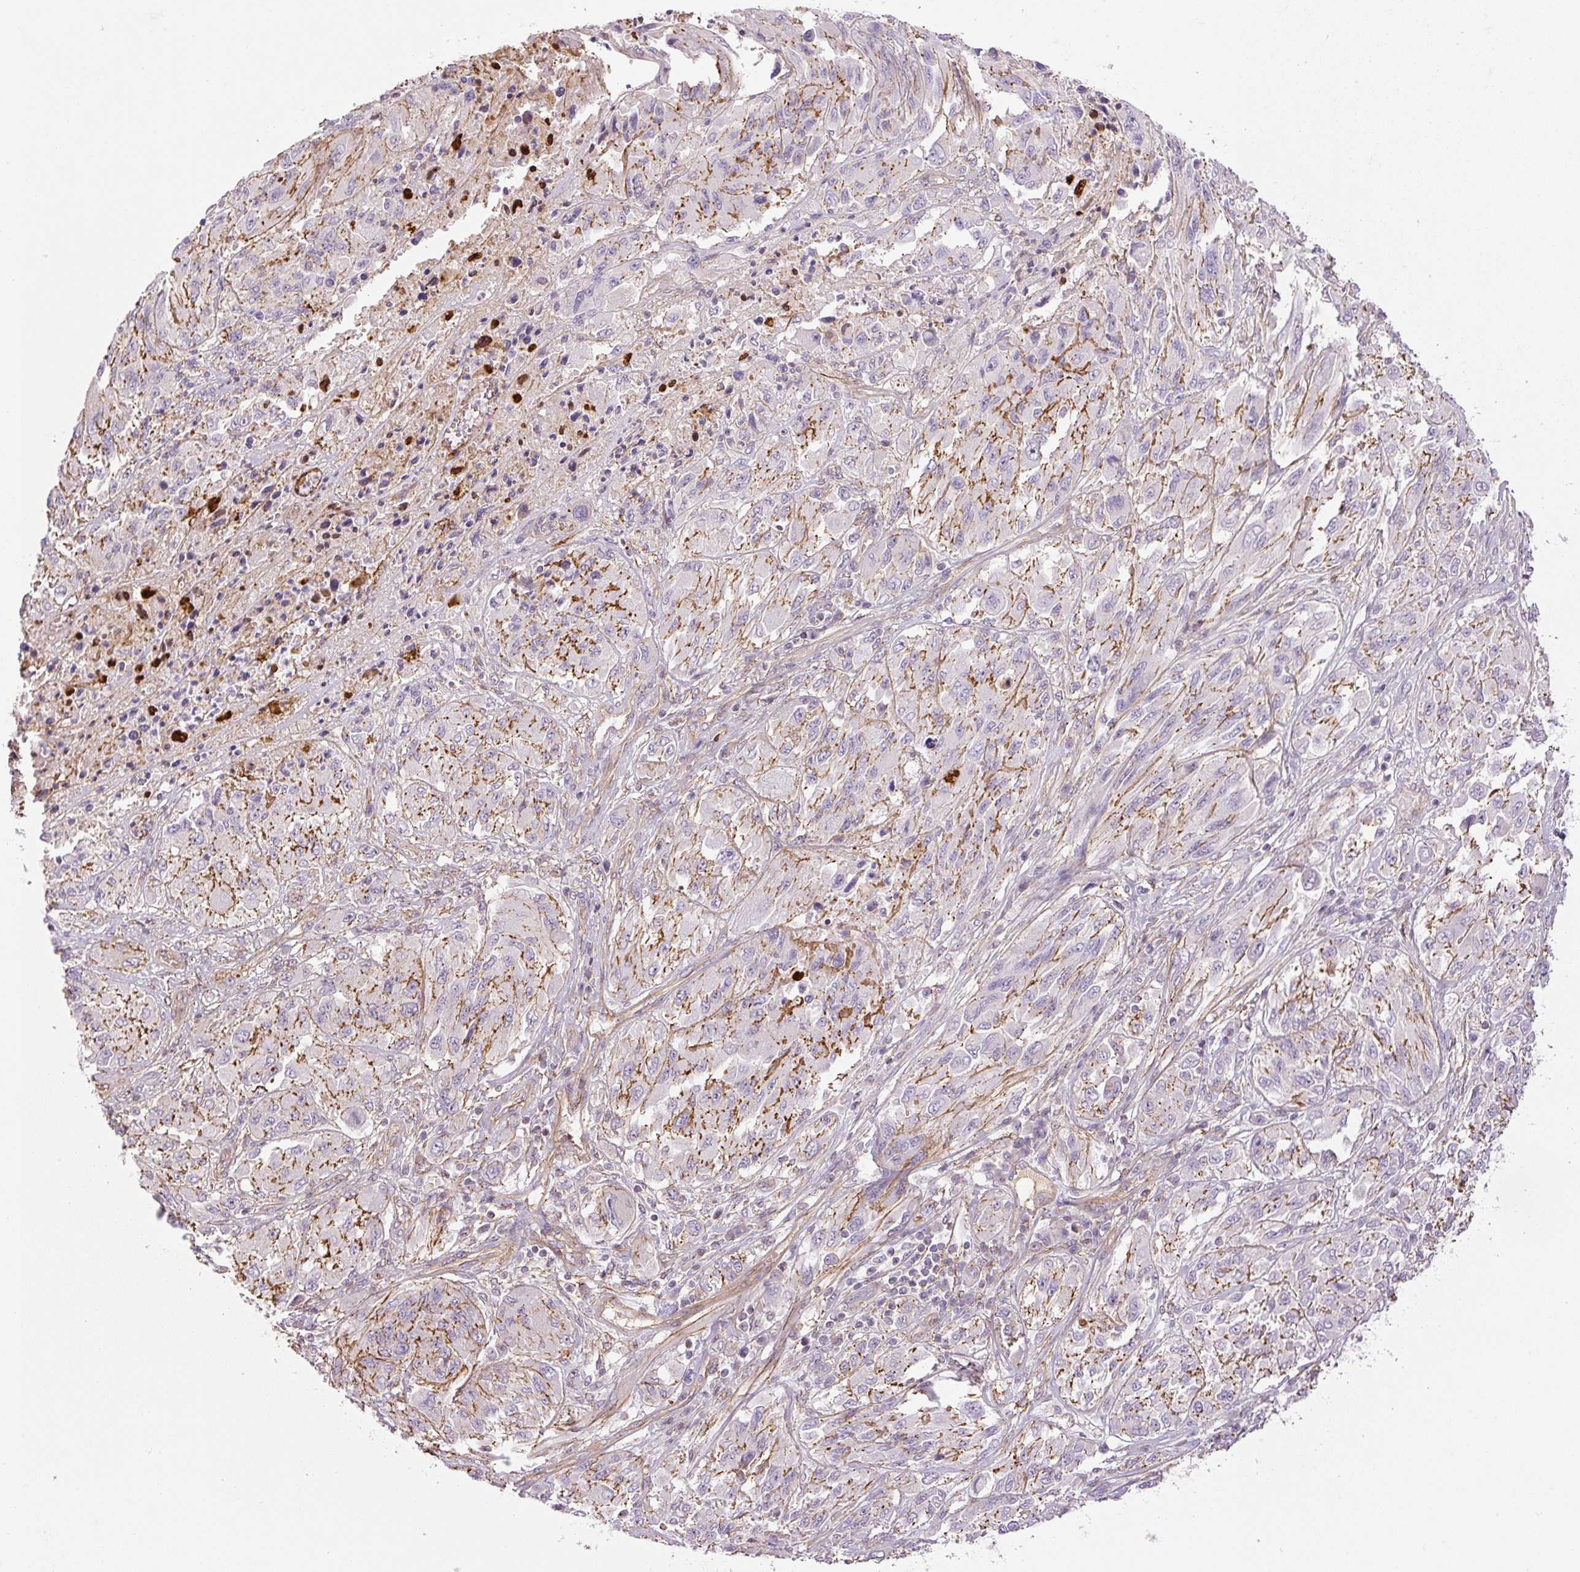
{"staining": {"intensity": "moderate", "quantity": "25%-75%", "location": "cytoplasmic/membranous"}, "tissue": "melanoma", "cell_type": "Tumor cells", "image_type": "cancer", "snomed": [{"axis": "morphology", "description": "Malignant melanoma, NOS"}, {"axis": "topography", "description": "Skin"}], "caption": "Protein expression by immunohistochemistry (IHC) demonstrates moderate cytoplasmic/membranous expression in approximately 25%-75% of tumor cells in malignant melanoma. (IHC, brightfield microscopy, high magnification).", "gene": "CCNI2", "patient": {"sex": "female", "age": 91}}